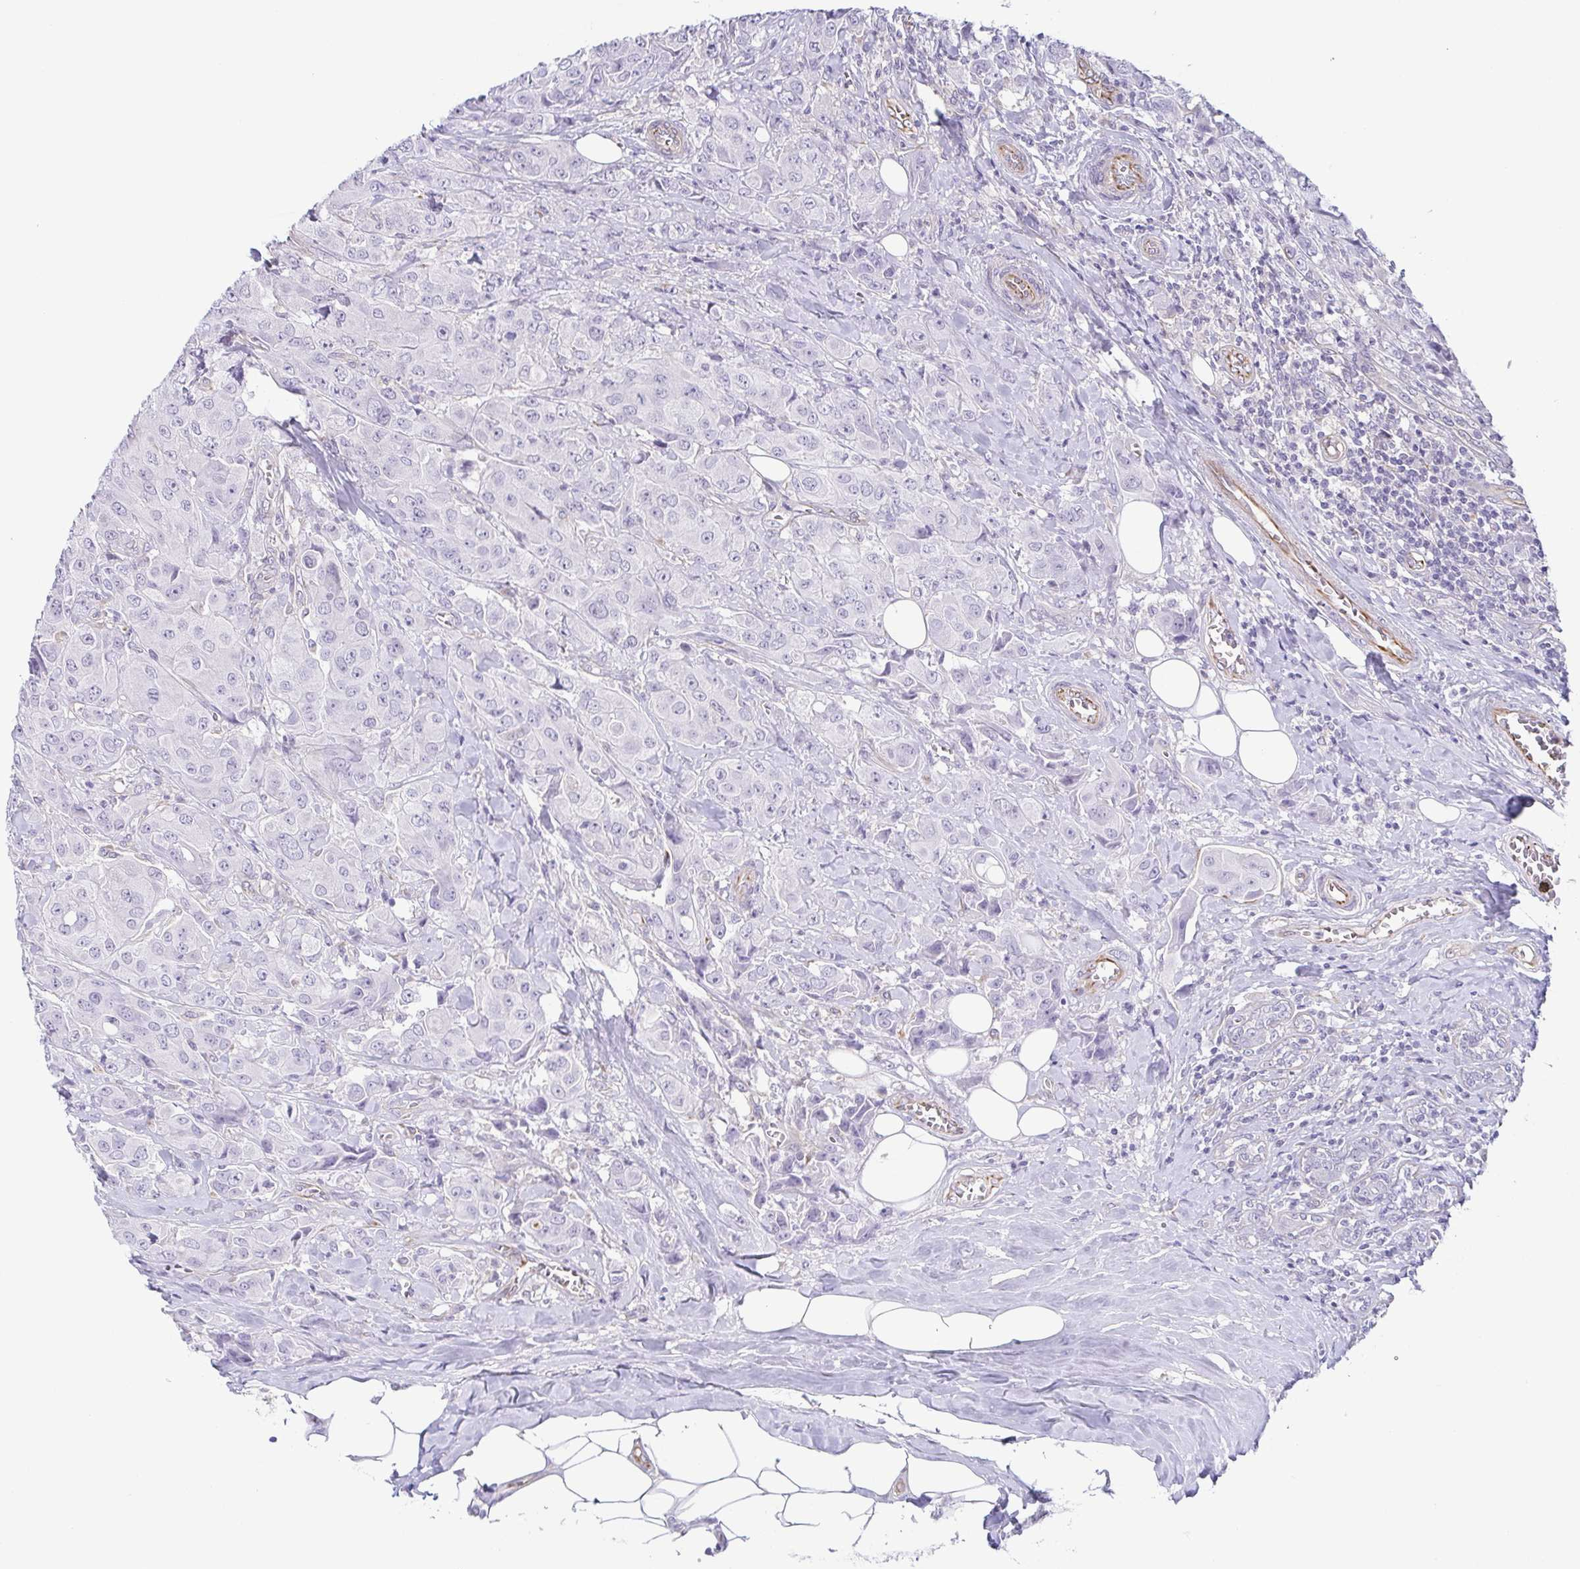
{"staining": {"intensity": "negative", "quantity": "none", "location": "none"}, "tissue": "breast cancer", "cell_type": "Tumor cells", "image_type": "cancer", "snomed": [{"axis": "morphology", "description": "Normal tissue, NOS"}, {"axis": "morphology", "description": "Duct carcinoma"}, {"axis": "topography", "description": "Breast"}], "caption": "DAB immunohistochemical staining of breast cancer reveals no significant staining in tumor cells. (DAB immunohistochemistry, high magnification).", "gene": "COL17A1", "patient": {"sex": "female", "age": 43}}